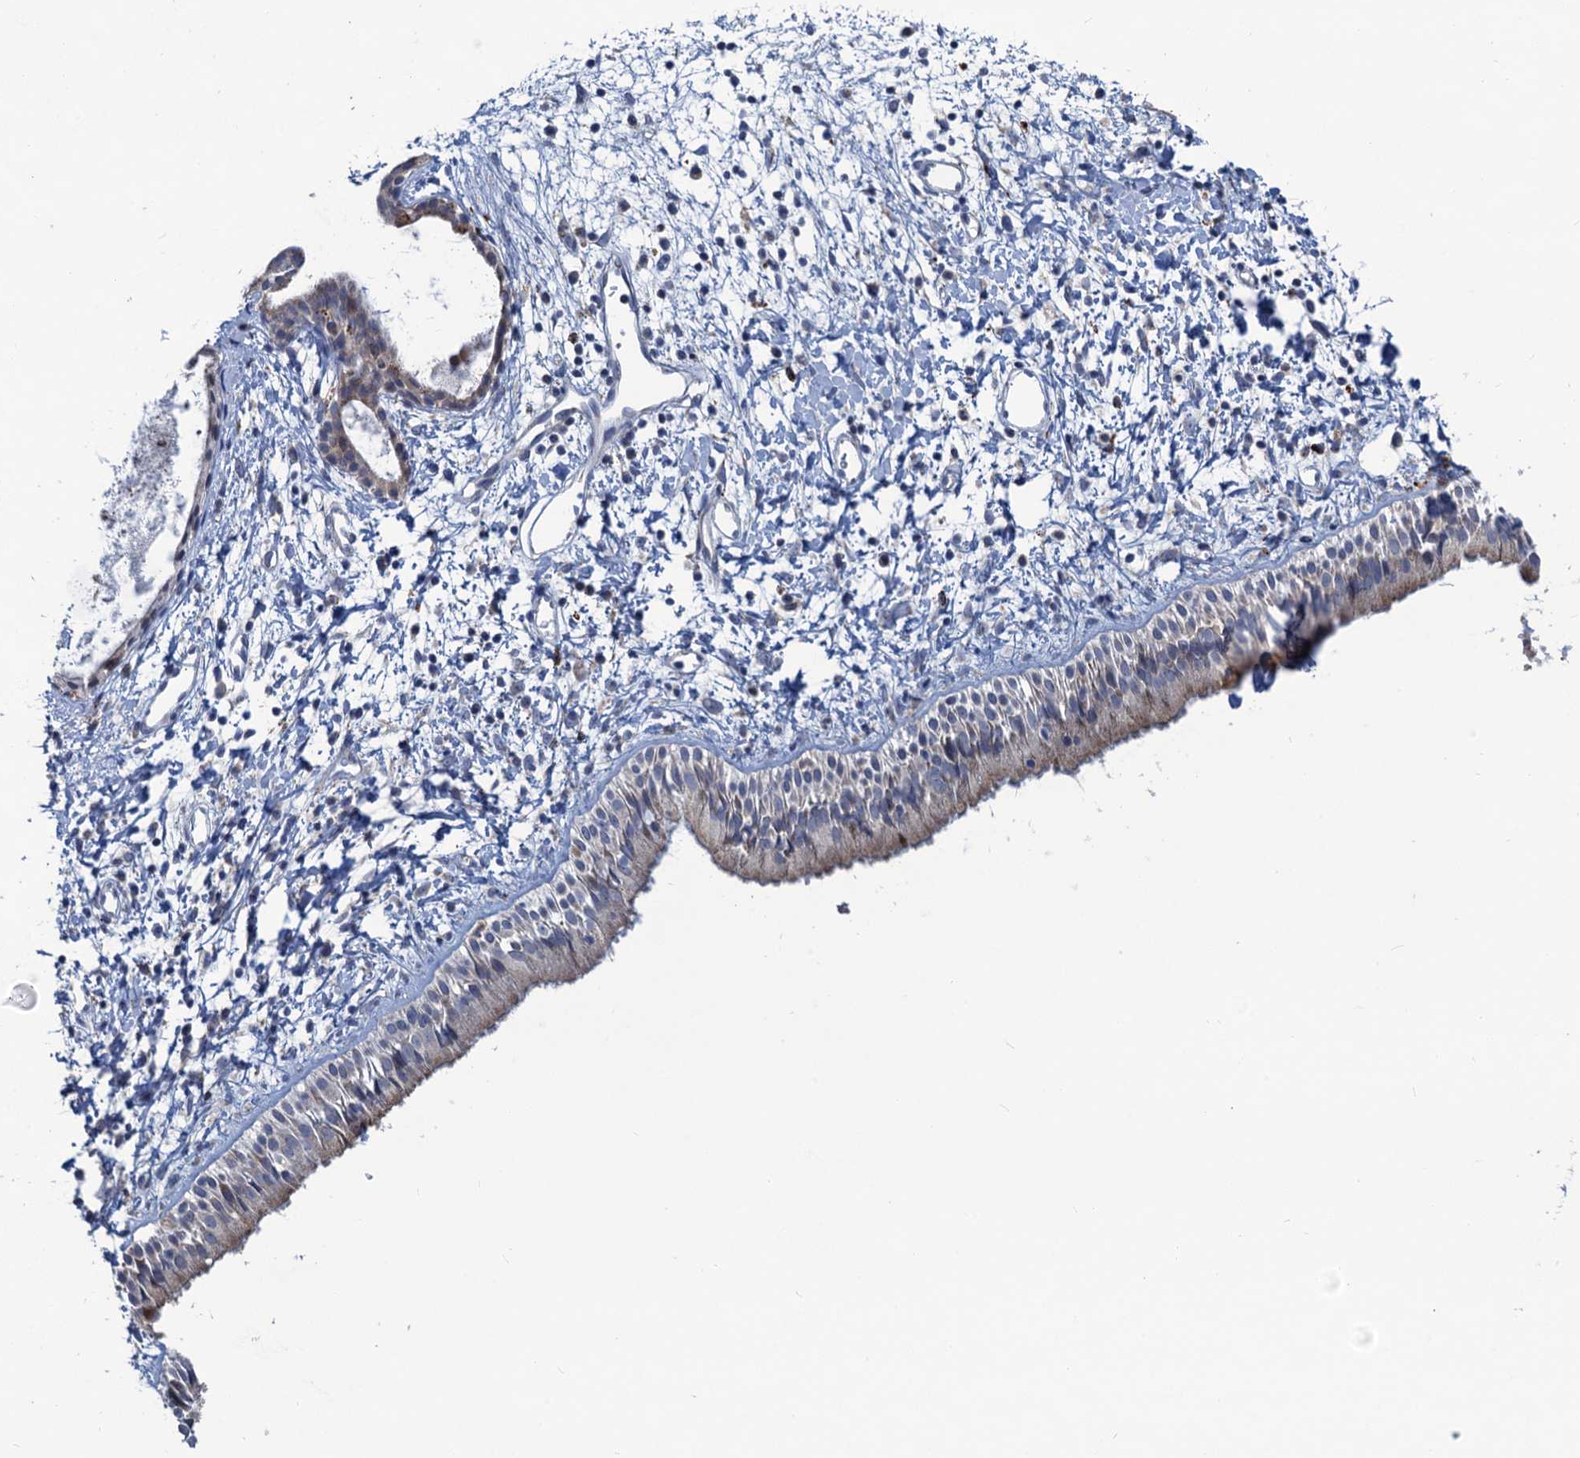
{"staining": {"intensity": "weak", "quantity": "25%-75%", "location": "cytoplasmic/membranous"}, "tissue": "nasopharynx", "cell_type": "Respiratory epithelial cells", "image_type": "normal", "snomed": [{"axis": "morphology", "description": "Normal tissue, NOS"}, {"axis": "topography", "description": "Nasopharynx"}], "caption": "Brown immunohistochemical staining in normal human nasopharynx demonstrates weak cytoplasmic/membranous expression in about 25%-75% of respiratory epithelial cells.", "gene": "ANKS3", "patient": {"sex": "male", "age": 22}}